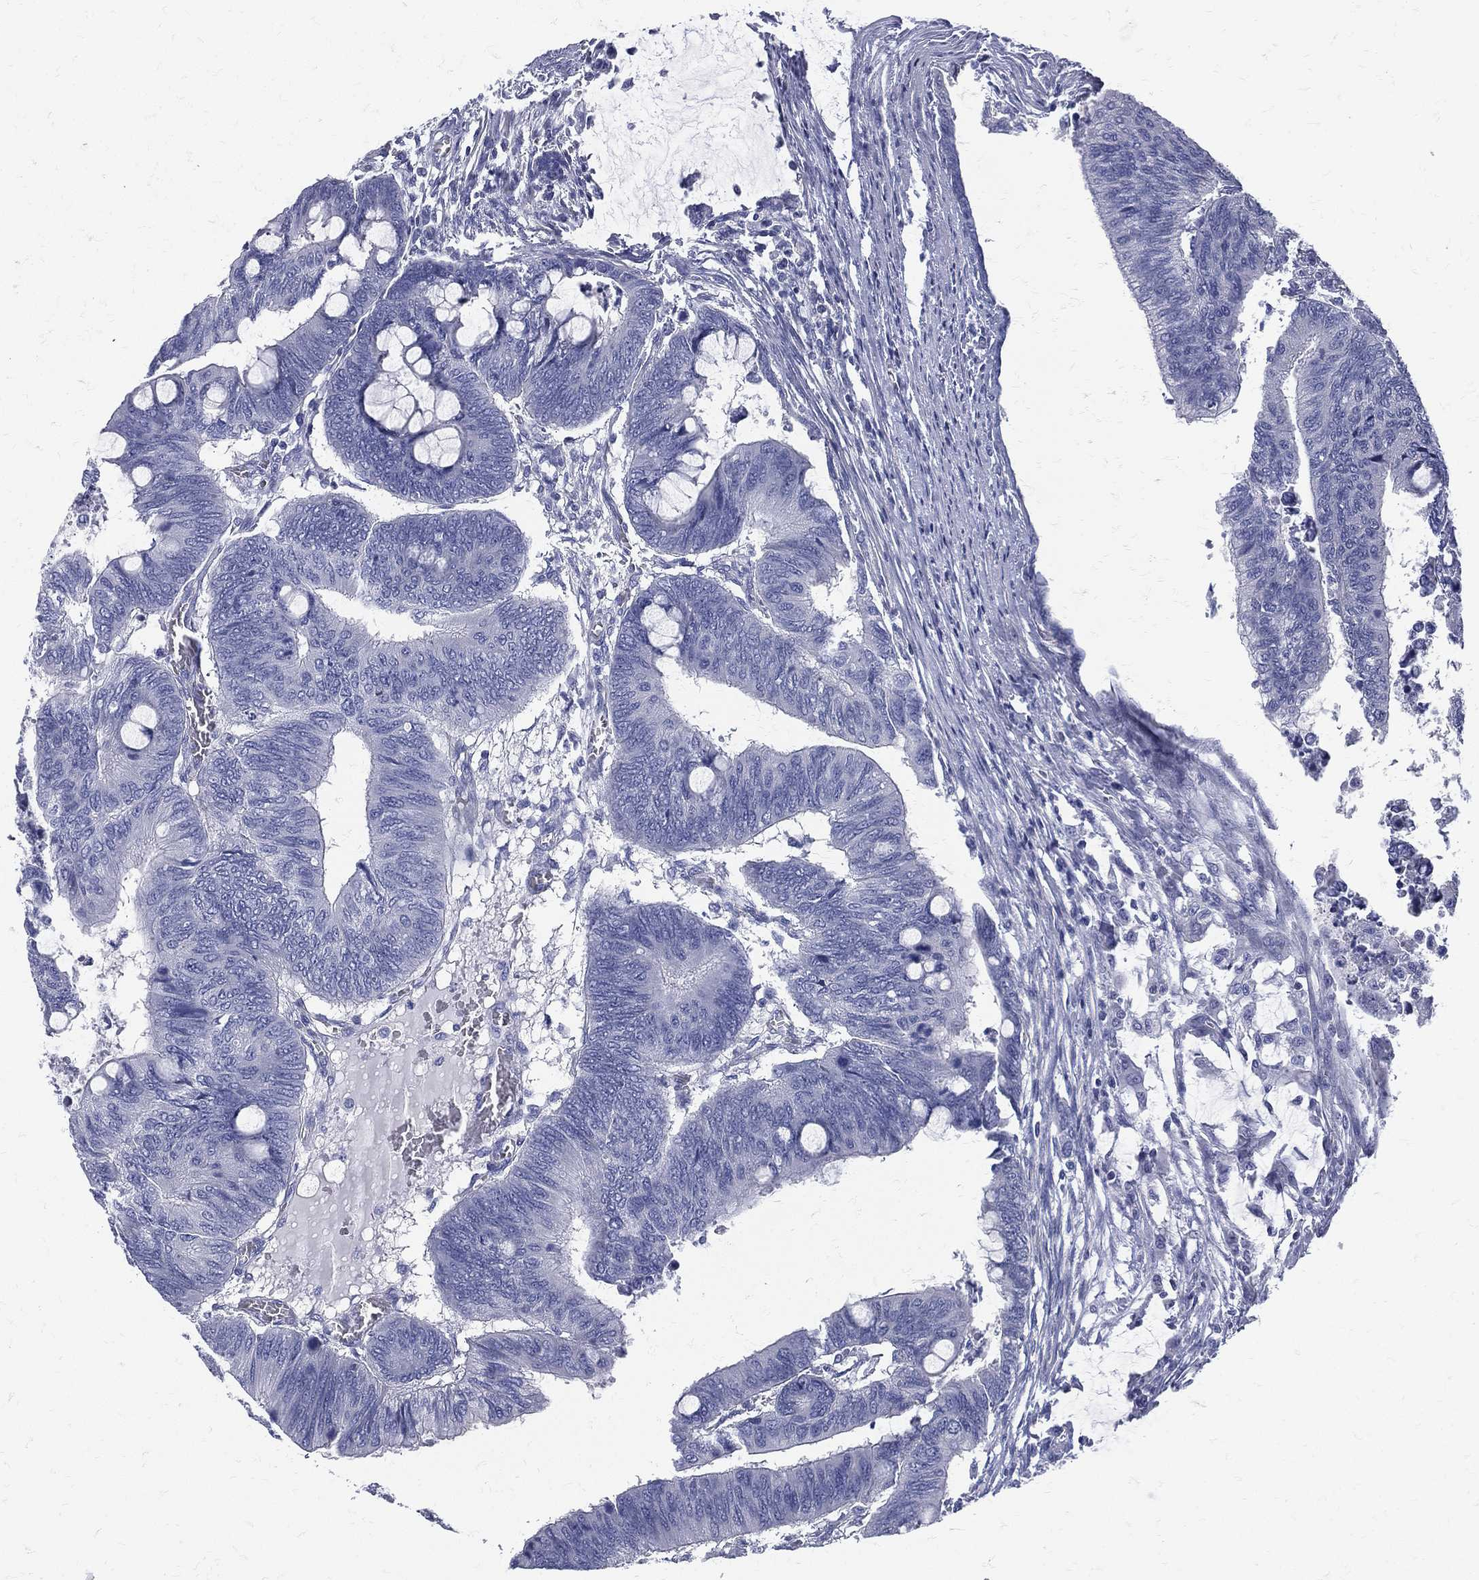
{"staining": {"intensity": "negative", "quantity": "none", "location": "none"}, "tissue": "colorectal cancer", "cell_type": "Tumor cells", "image_type": "cancer", "snomed": [{"axis": "morphology", "description": "Normal tissue, NOS"}, {"axis": "morphology", "description": "Adenocarcinoma, NOS"}, {"axis": "topography", "description": "Rectum"}, {"axis": "topography", "description": "Peripheral nerve tissue"}], "caption": "The immunohistochemistry photomicrograph has no significant staining in tumor cells of adenocarcinoma (colorectal) tissue.", "gene": "ETNPPL", "patient": {"sex": "male", "age": 92}}